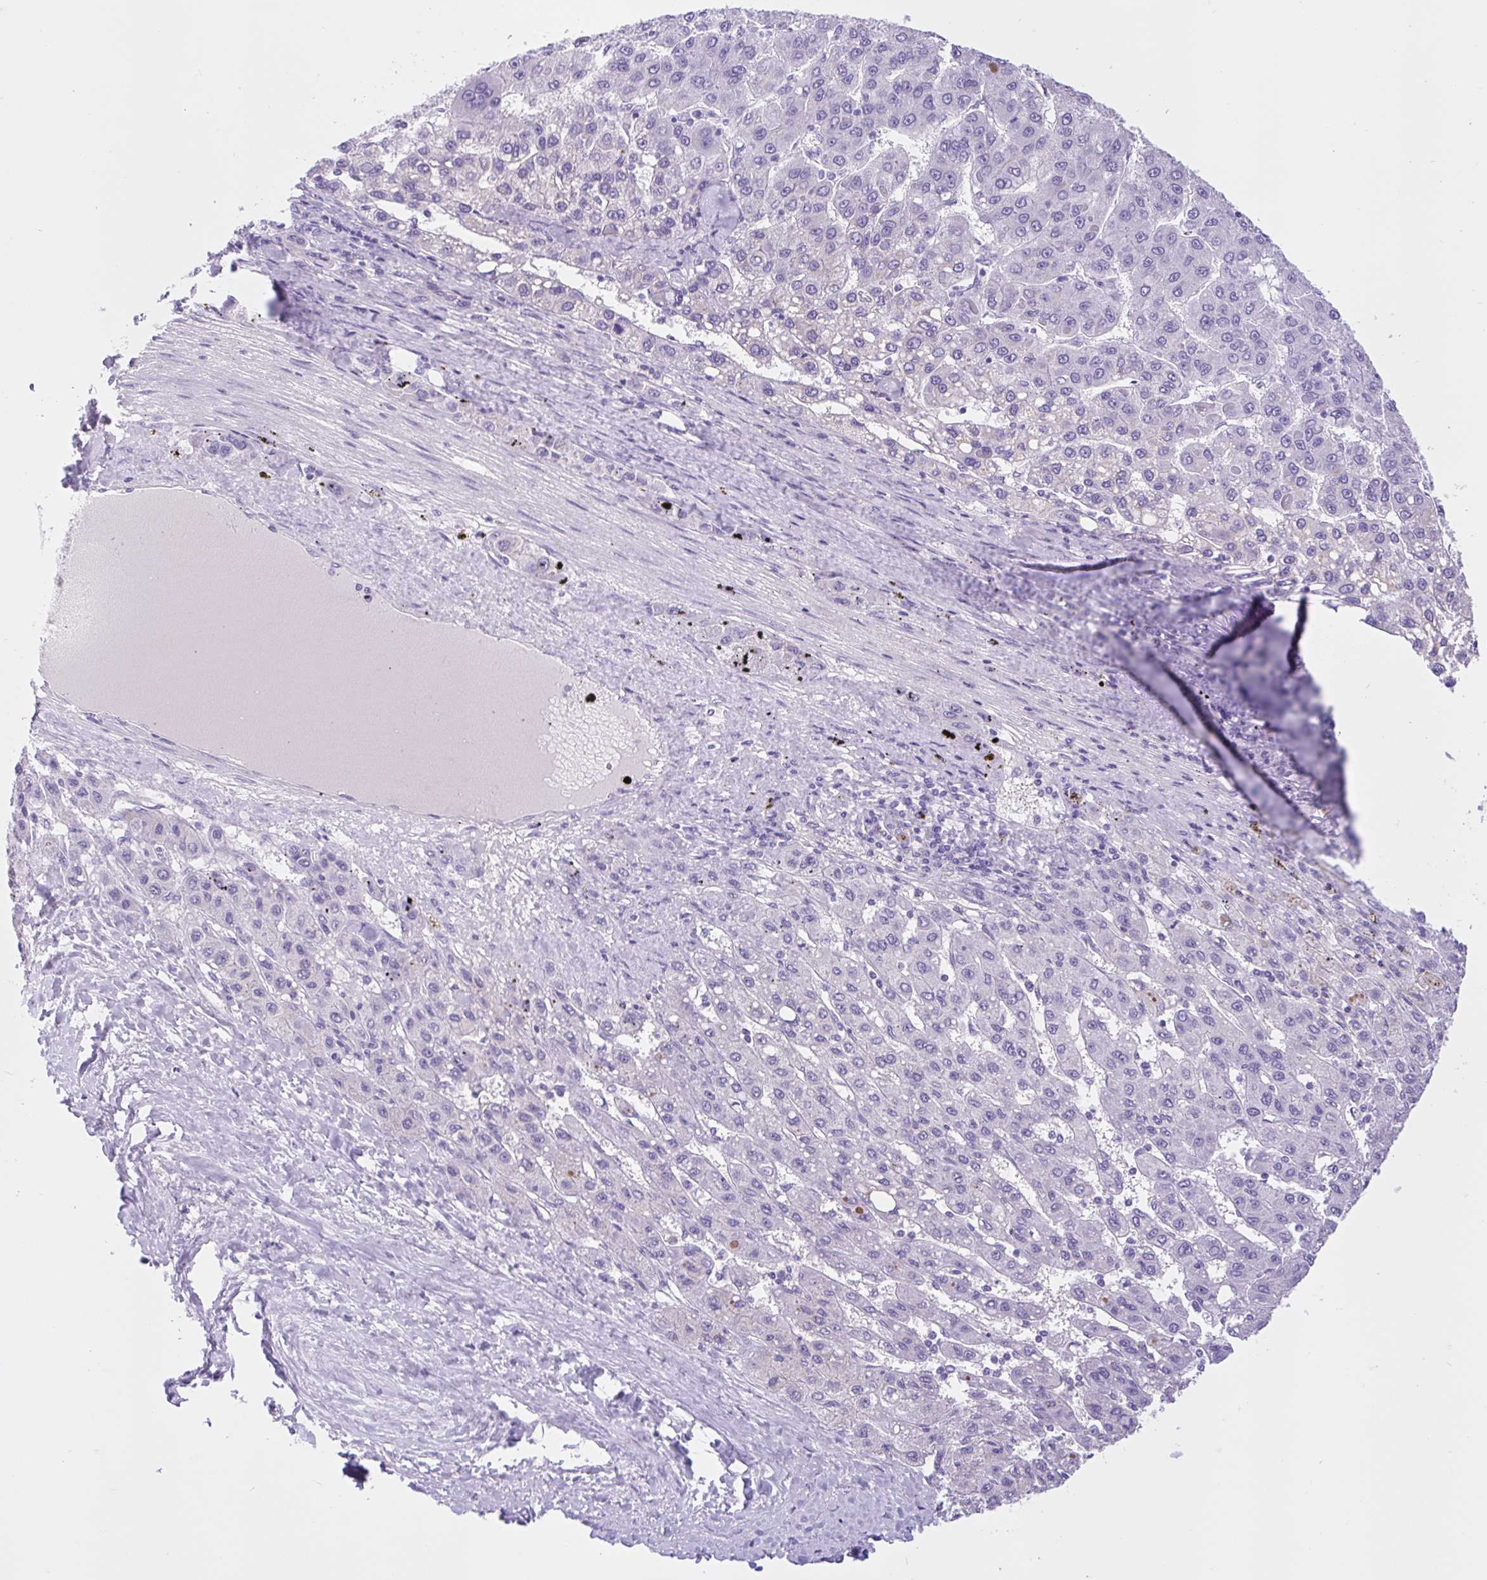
{"staining": {"intensity": "negative", "quantity": "none", "location": "none"}, "tissue": "liver cancer", "cell_type": "Tumor cells", "image_type": "cancer", "snomed": [{"axis": "morphology", "description": "Carcinoma, Hepatocellular, NOS"}, {"axis": "topography", "description": "Liver"}], "caption": "This is an IHC image of liver cancer (hepatocellular carcinoma). There is no staining in tumor cells.", "gene": "ZNF319", "patient": {"sex": "female", "age": 82}}